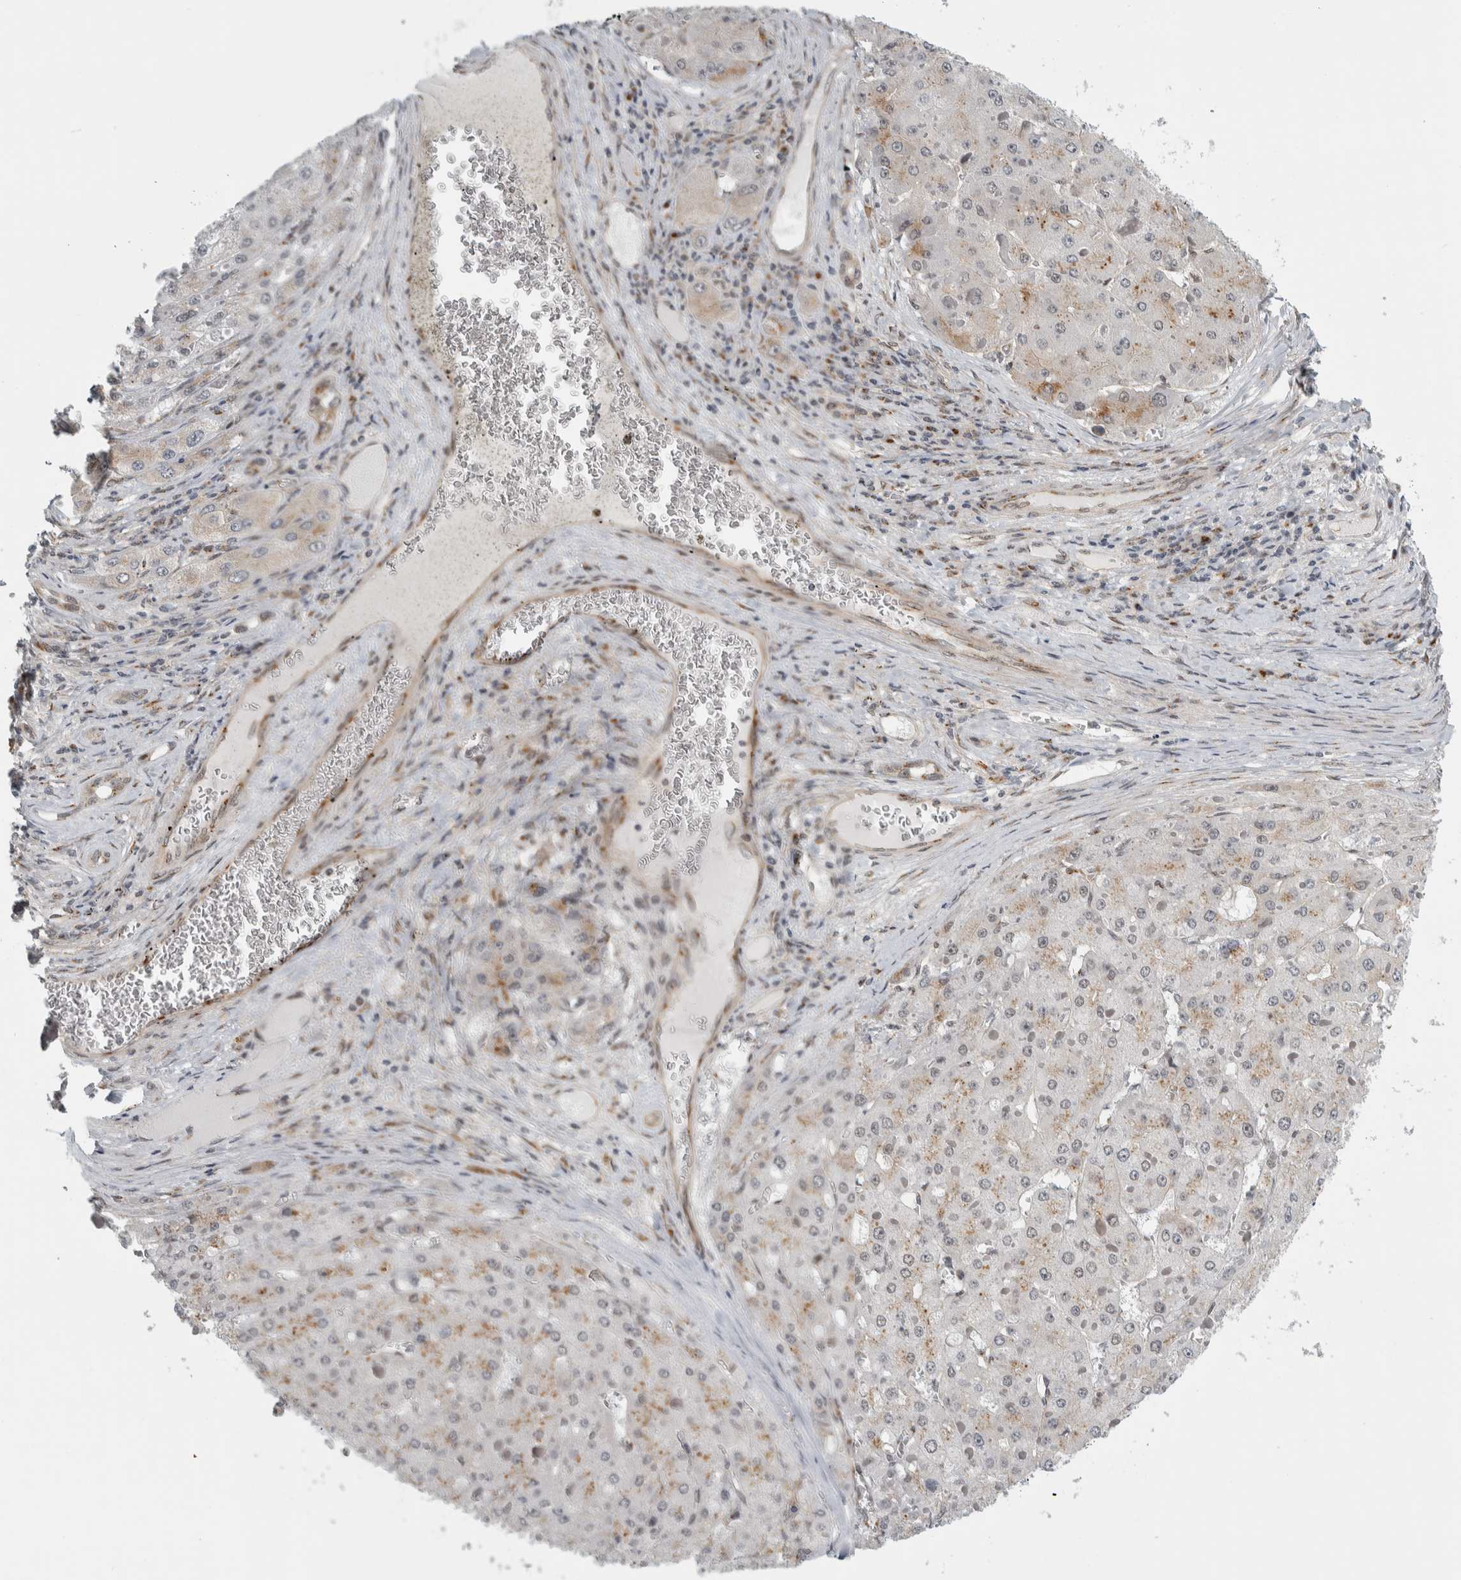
{"staining": {"intensity": "weak", "quantity": "25%-75%", "location": "cytoplasmic/membranous"}, "tissue": "liver cancer", "cell_type": "Tumor cells", "image_type": "cancer", "snomed": [{"axis": "morphology", "description": "Carcinoma, Hepatocellular, NOS"}, {"axis": "topography", "description": "Liver"}], "caption": "Immunohistochemistry of liver cancer shows low levels of weak cytoplasmic/membranous staining in about 25%-75% of tumor cells.", "gene": "ZMYND8", "patient": {"sex": "female", "age": 73}}